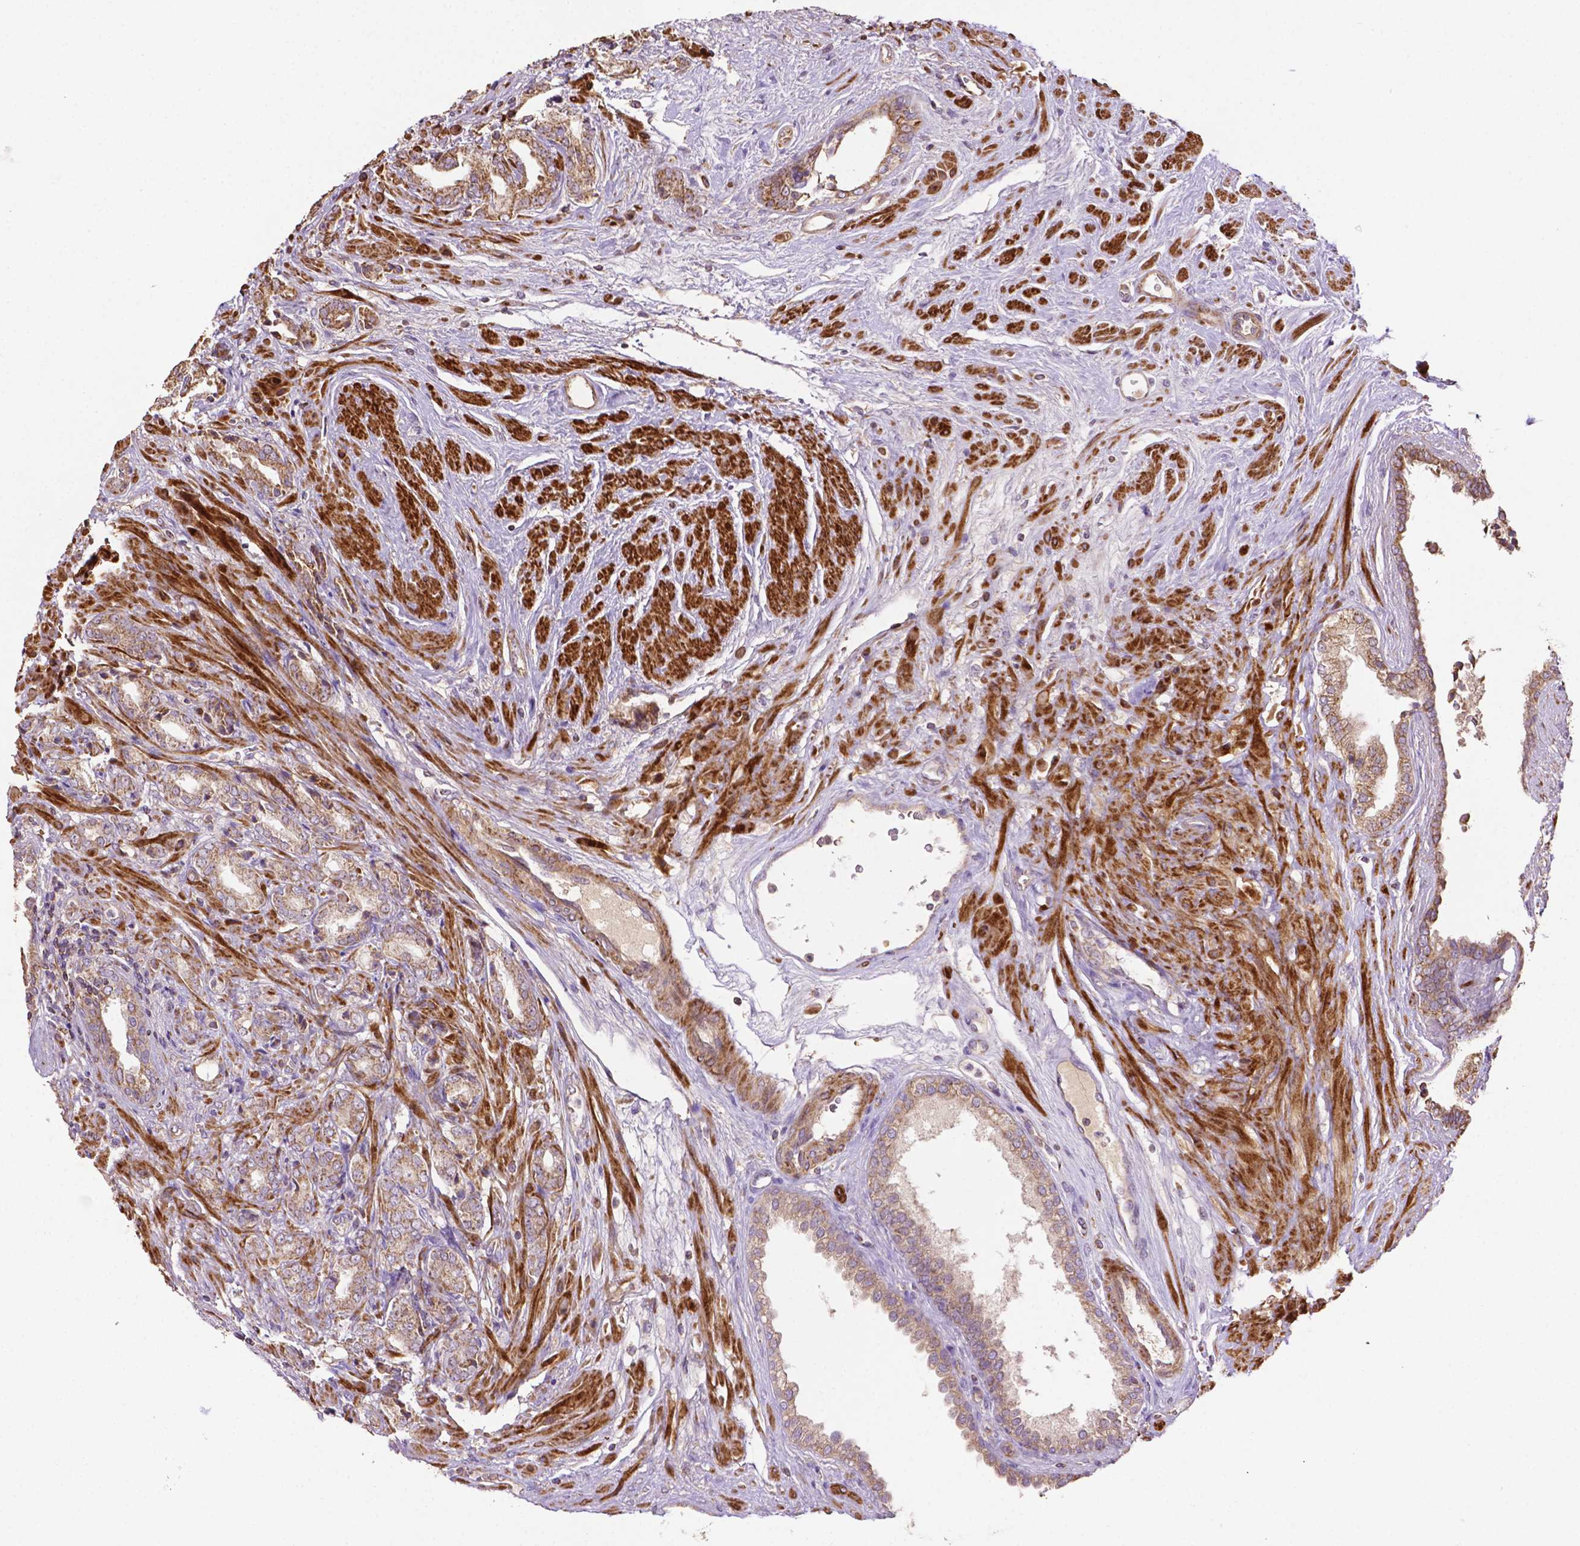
{"staining": {"intensity": "weak", "quantity": ">75%", "location": "cytoplasmic/membranous"}, "tissue": "prostate cancer", "cell_type": "Tumor cells", "image_type": "cancer", "snomed": [{"axis": "morphology", "description": "Adenocarcinoma, High grade"}, {"axis": "topography", "description": "Prostate"}], "caption": "Tumor cells reveal low levels of weak cytoplasmic/membranous staining in about >75% of cells in human high-grade adenocarcinoma (prostate).", "gene": "LRR1", "patient": {"sex": "male", "age": 56}}